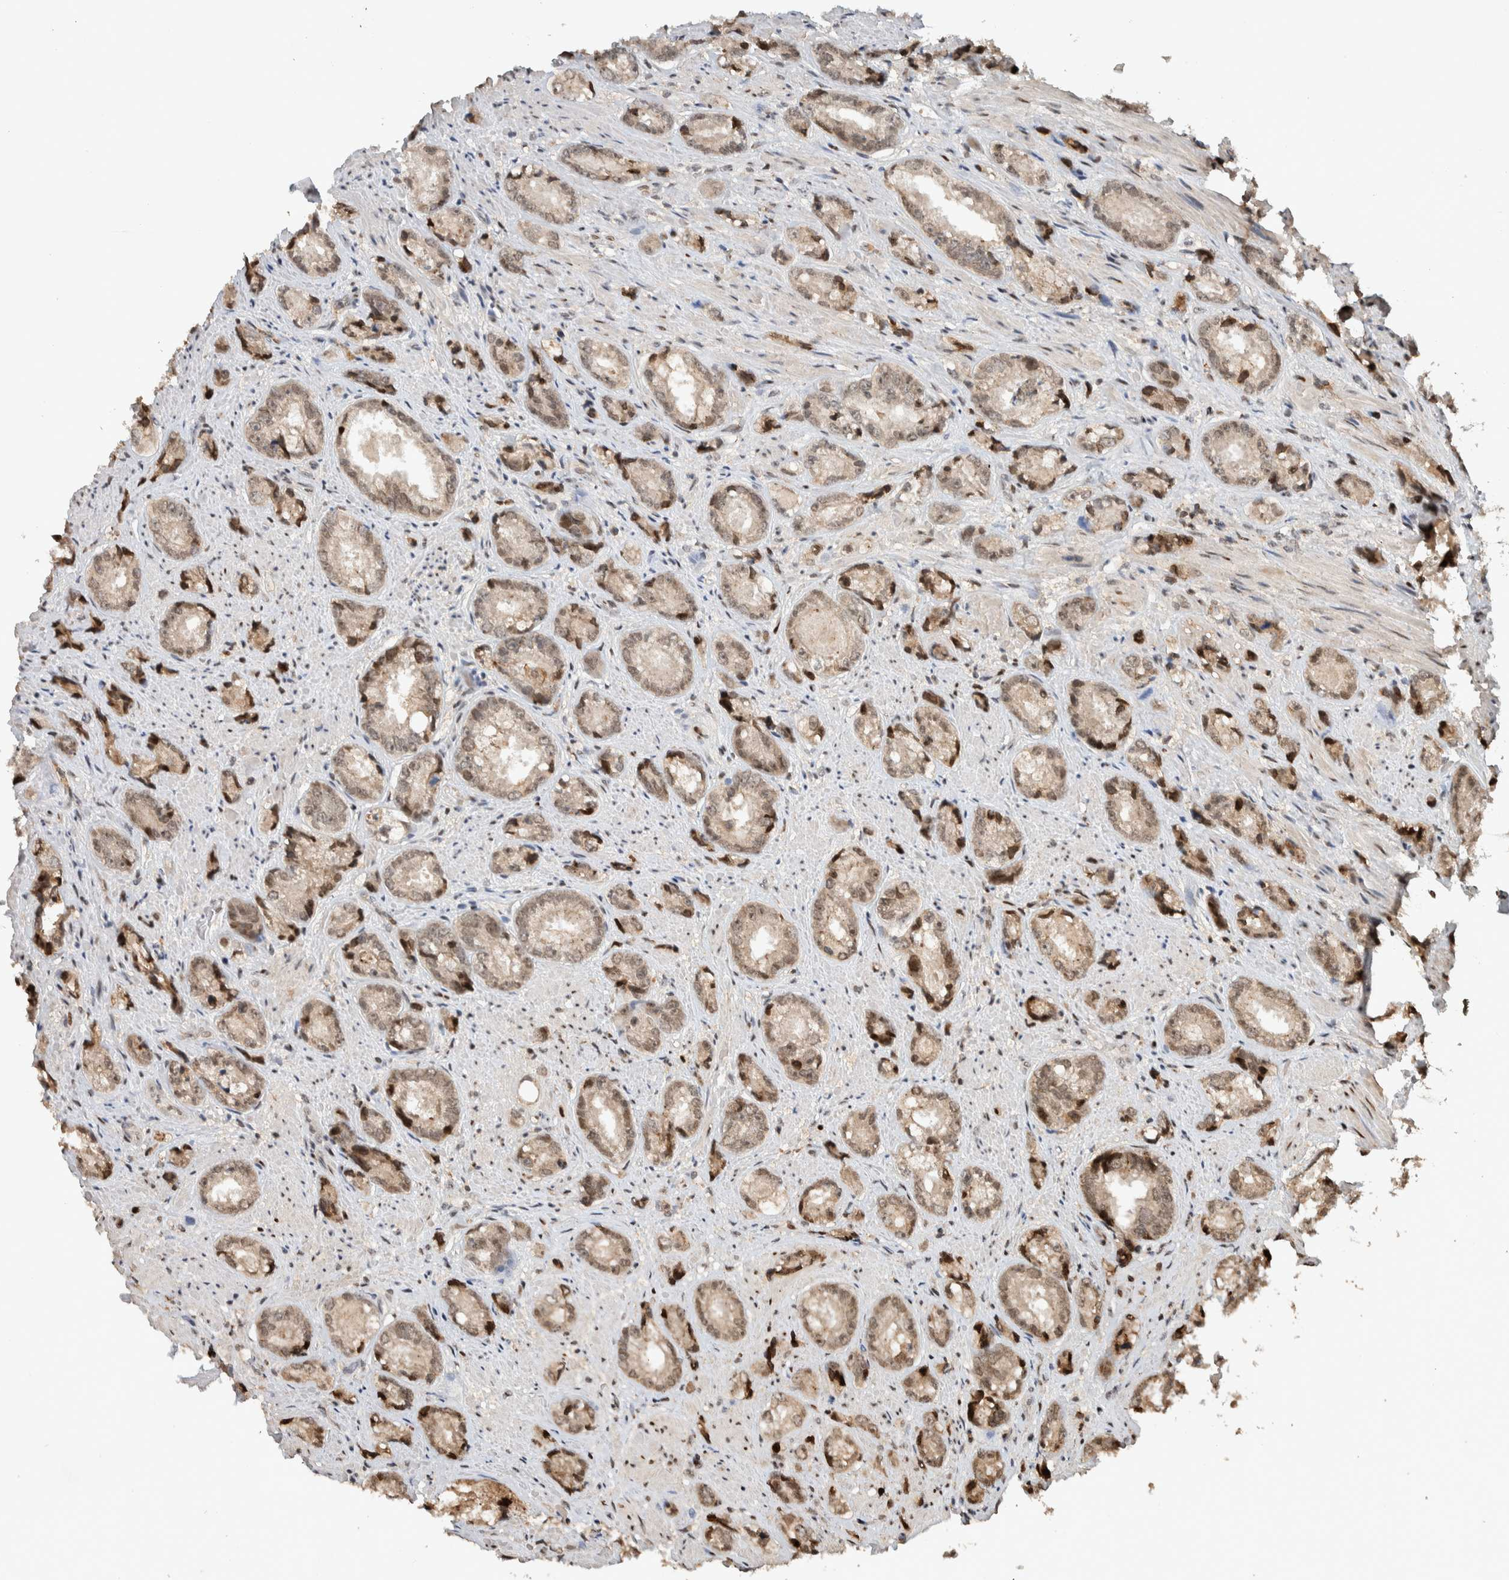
{"staining": {"intensity": "moderate", "quantity": "<25%", "location": "nuclear"}, "tissue": "prostate cancer", "cell_type": "Tumor cells", "image_type": "cancer", "snomed": [{"axis": "morphology", "description": "Adenocarcinoma, High grade"}, {"axis": "topography", "description": "Prostate"}], "caption": "A low amount of moderate nuclear positivity is appreciated in approximately <25% of tumor cells in prostate cancer (high-grade adenocarcinoma) tissue.", "gene": "ZNF521", "patient": {"sex": "male", "age": 61}}